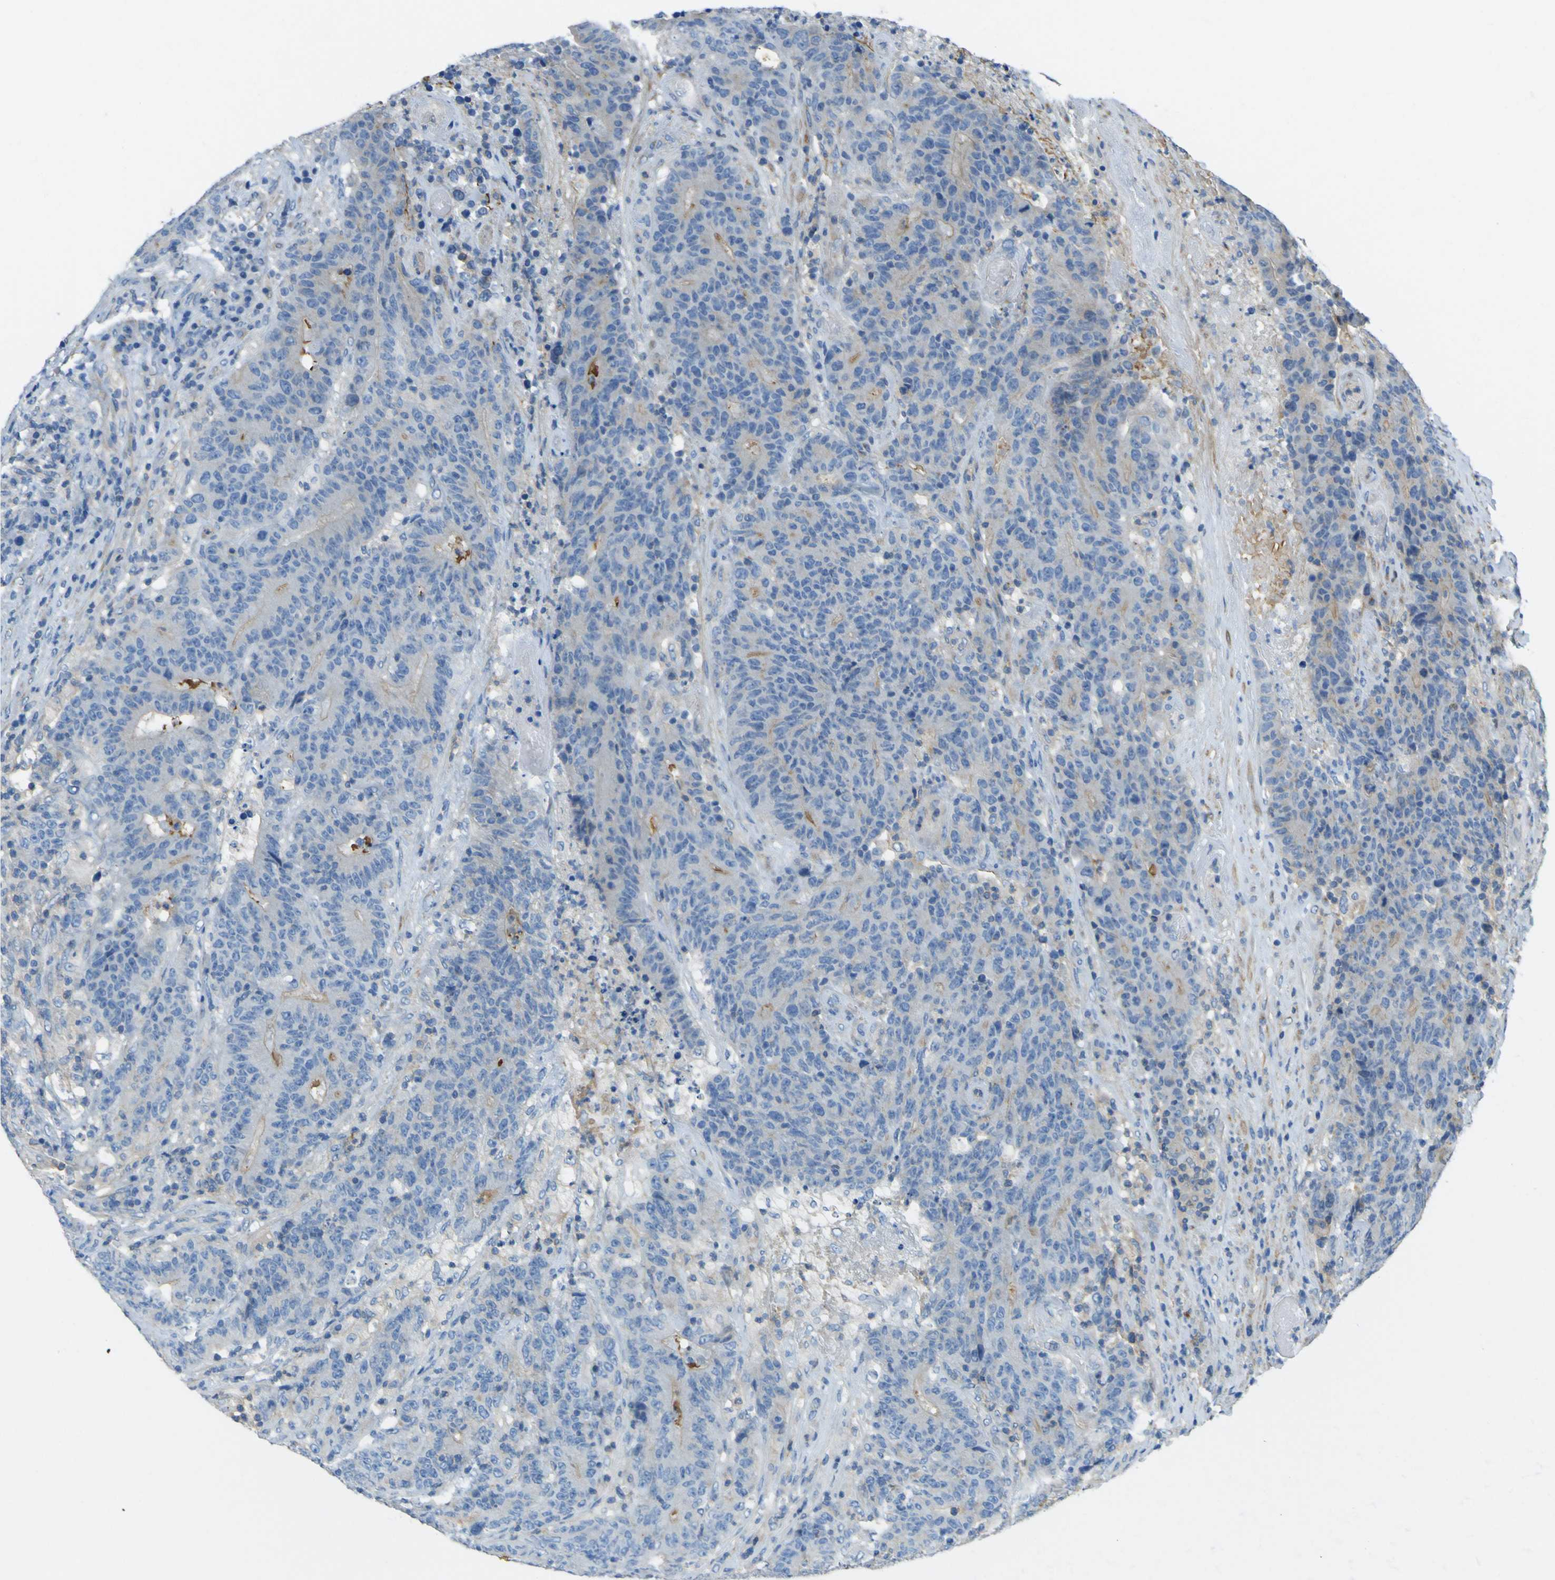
{"staining": {"intensity": "weak", "quantity": ">75%", "location": "cytoplasmic/membranous"}, "tissue": "colorectal cancer", "cell_type": "Tumor cells", "image_type": "cancer", "snomed": [{"axis": "morphology", "description": "Normal tissue, NOS"}, {"axis": "morphology", "description": "Adenocarcinoma, NOS"}, {"axis": "topography", "description": "Colon"}], "caption": "Weak cytoplasmic/membranous protein staining is appreciated in approximately >75% of tumor cells in colorectal adenocarcinoma. (Brightfield microscopy of DAB IHC at high magnification).", "gene": "OGN", "patient": {"sex": "female", "age": 75}}